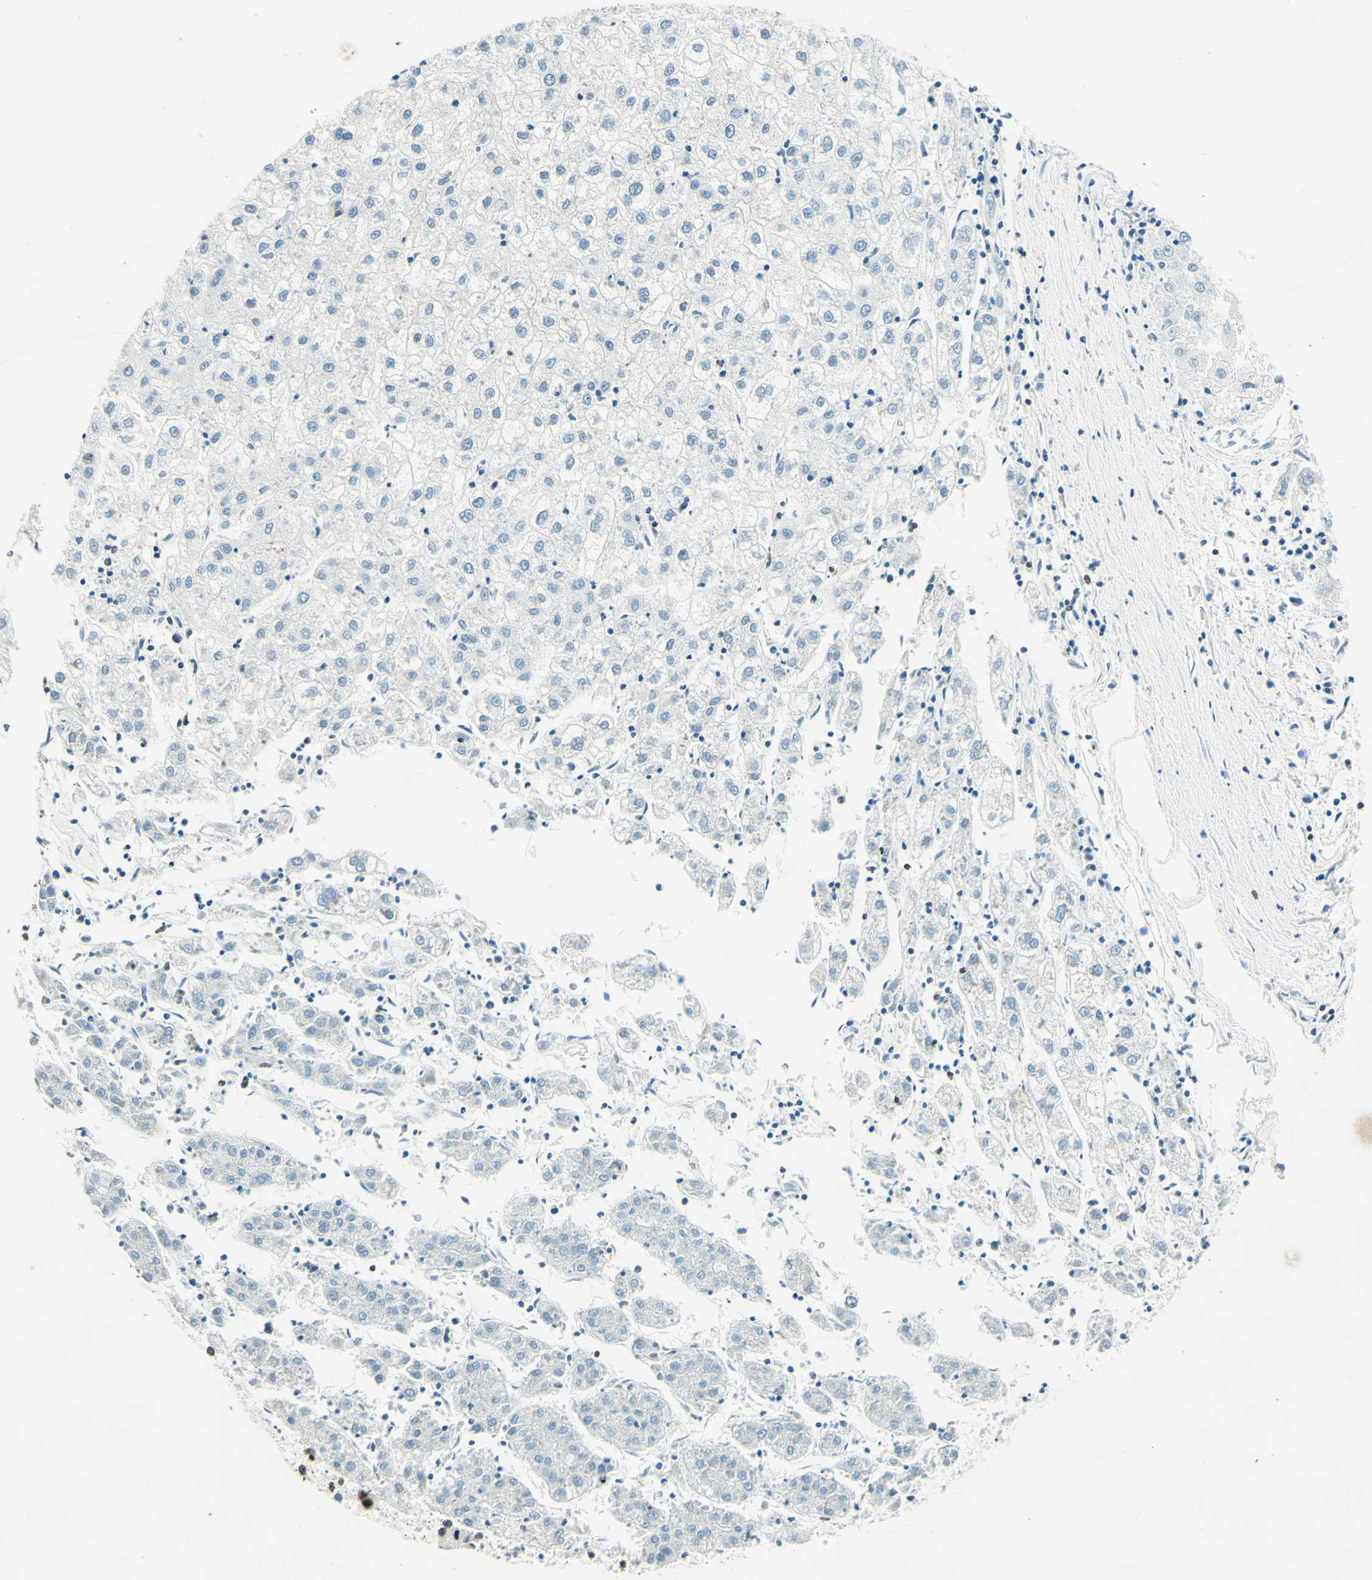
{"staining": {"intensity": "negative", "quantity": "none", "location": "none"}, "tissue": "liver cancer", "cell_type": "Tumor cells", "image_type": "cancer", "snomed": [{"axis": "morphology", "description": "Carcinoma, Hepatocellular, NOS"}, {"axis": "topography", "description": "Liver"}], "caption": "Photomicrograph shows no significant protein expression in tumor cells of liver hepatocellular carcinoma.", "gene": "MSH2", "patient": {"sex": "male", "age": 72}}